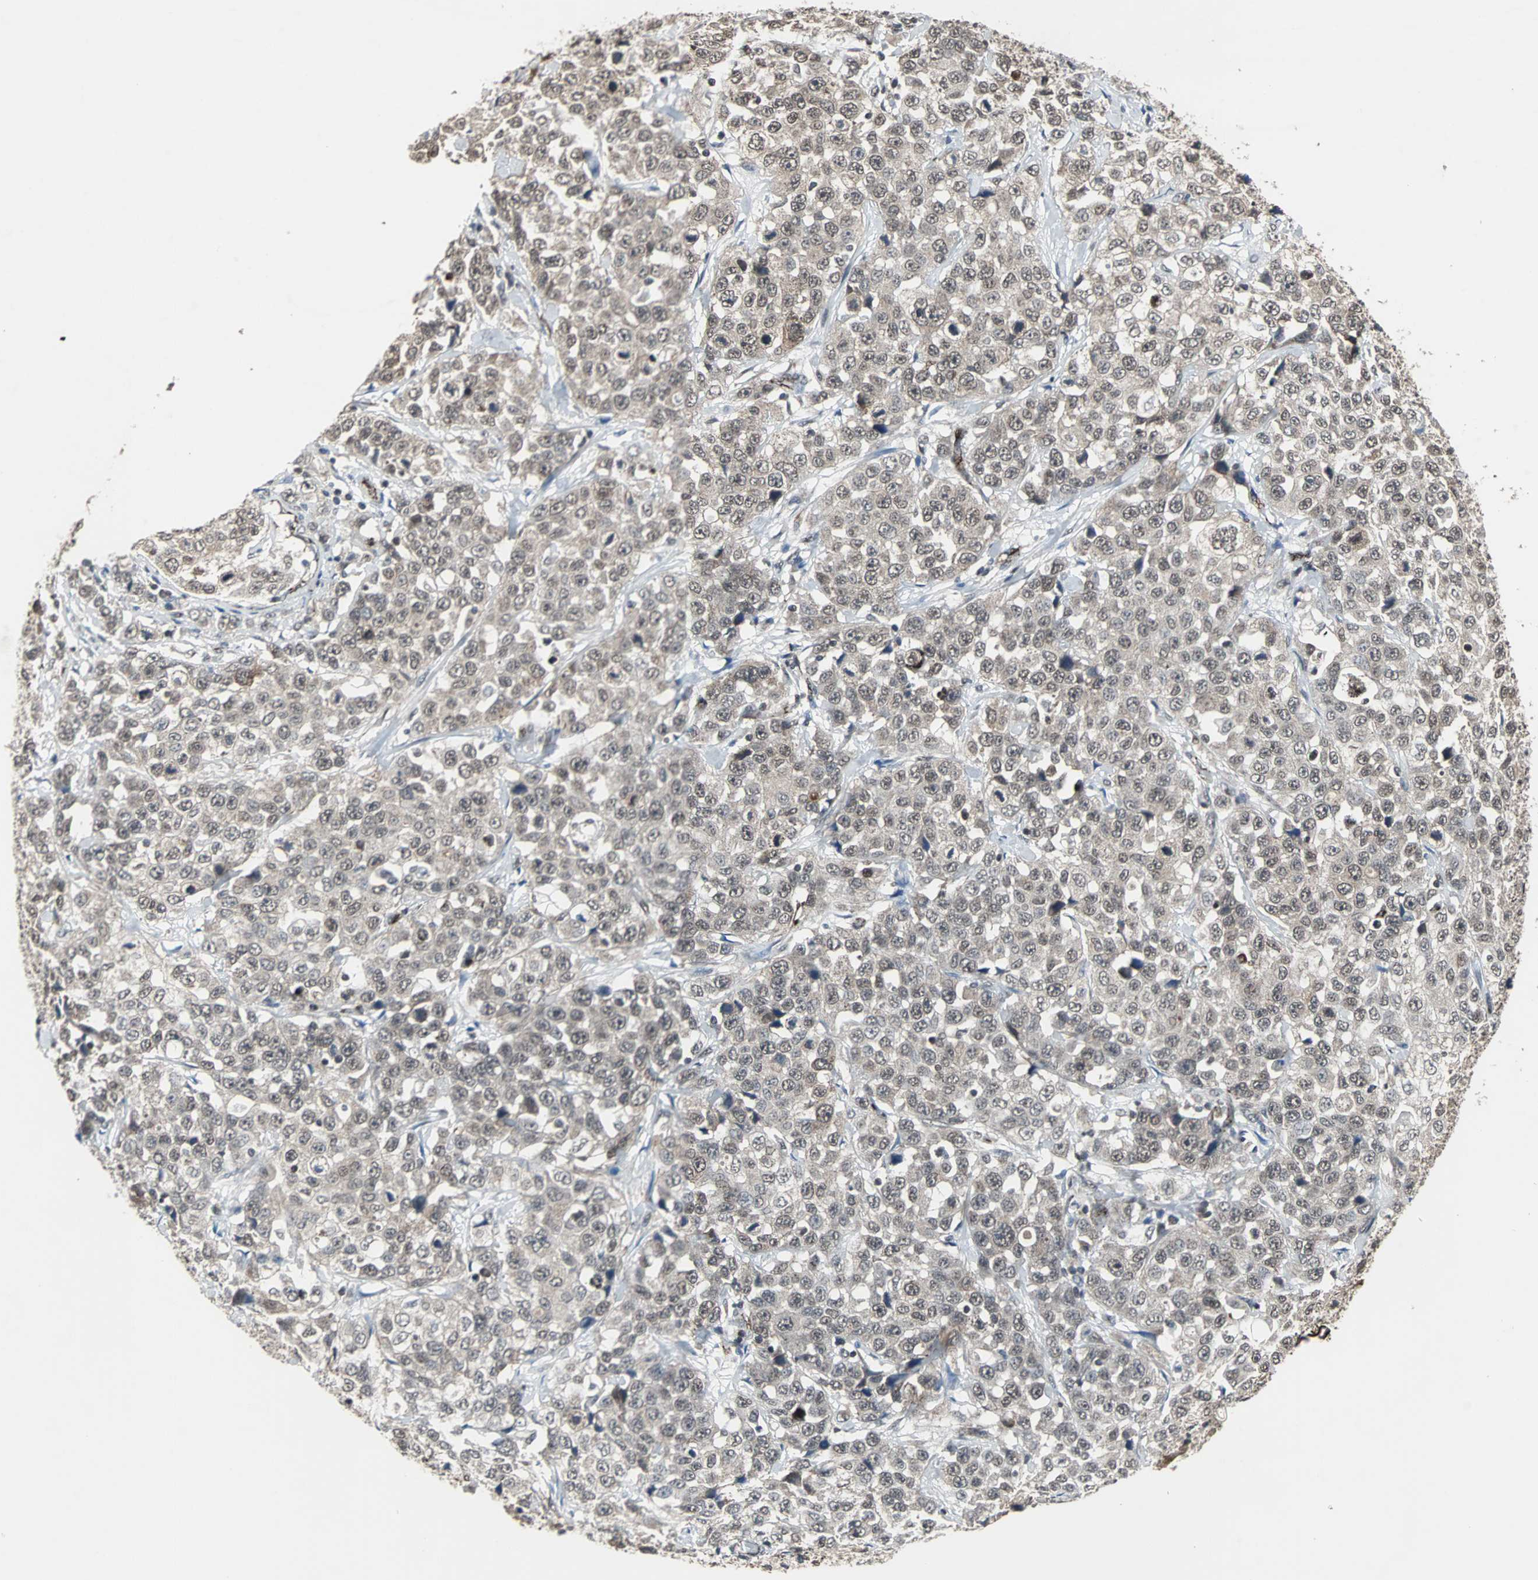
{"staining": {"intensity": "weak", "quantity": ">75%", "location": "cytoplasmic/membranous"}, "tissue": "stomach cancer", "cell_type": "Tumor cells", "image_type": "cancer", "snomed": [{"axis": "morphology", "description": "Normal tissue, NOS"}, {"axis": "morphology", "description": "Adenocarcinoma, NOS"}, {"axis": "topography", "description": "Stomach"}], "caption": "This photomicrograph exhibits IHC staining of human stomach cancer (adenocarcinoma), with low weak cytoplasmic/membranous positivity in approximately >75% of tumor cells.", "gene": "LSR", "patient": {"sex": "male", "age": 48}}